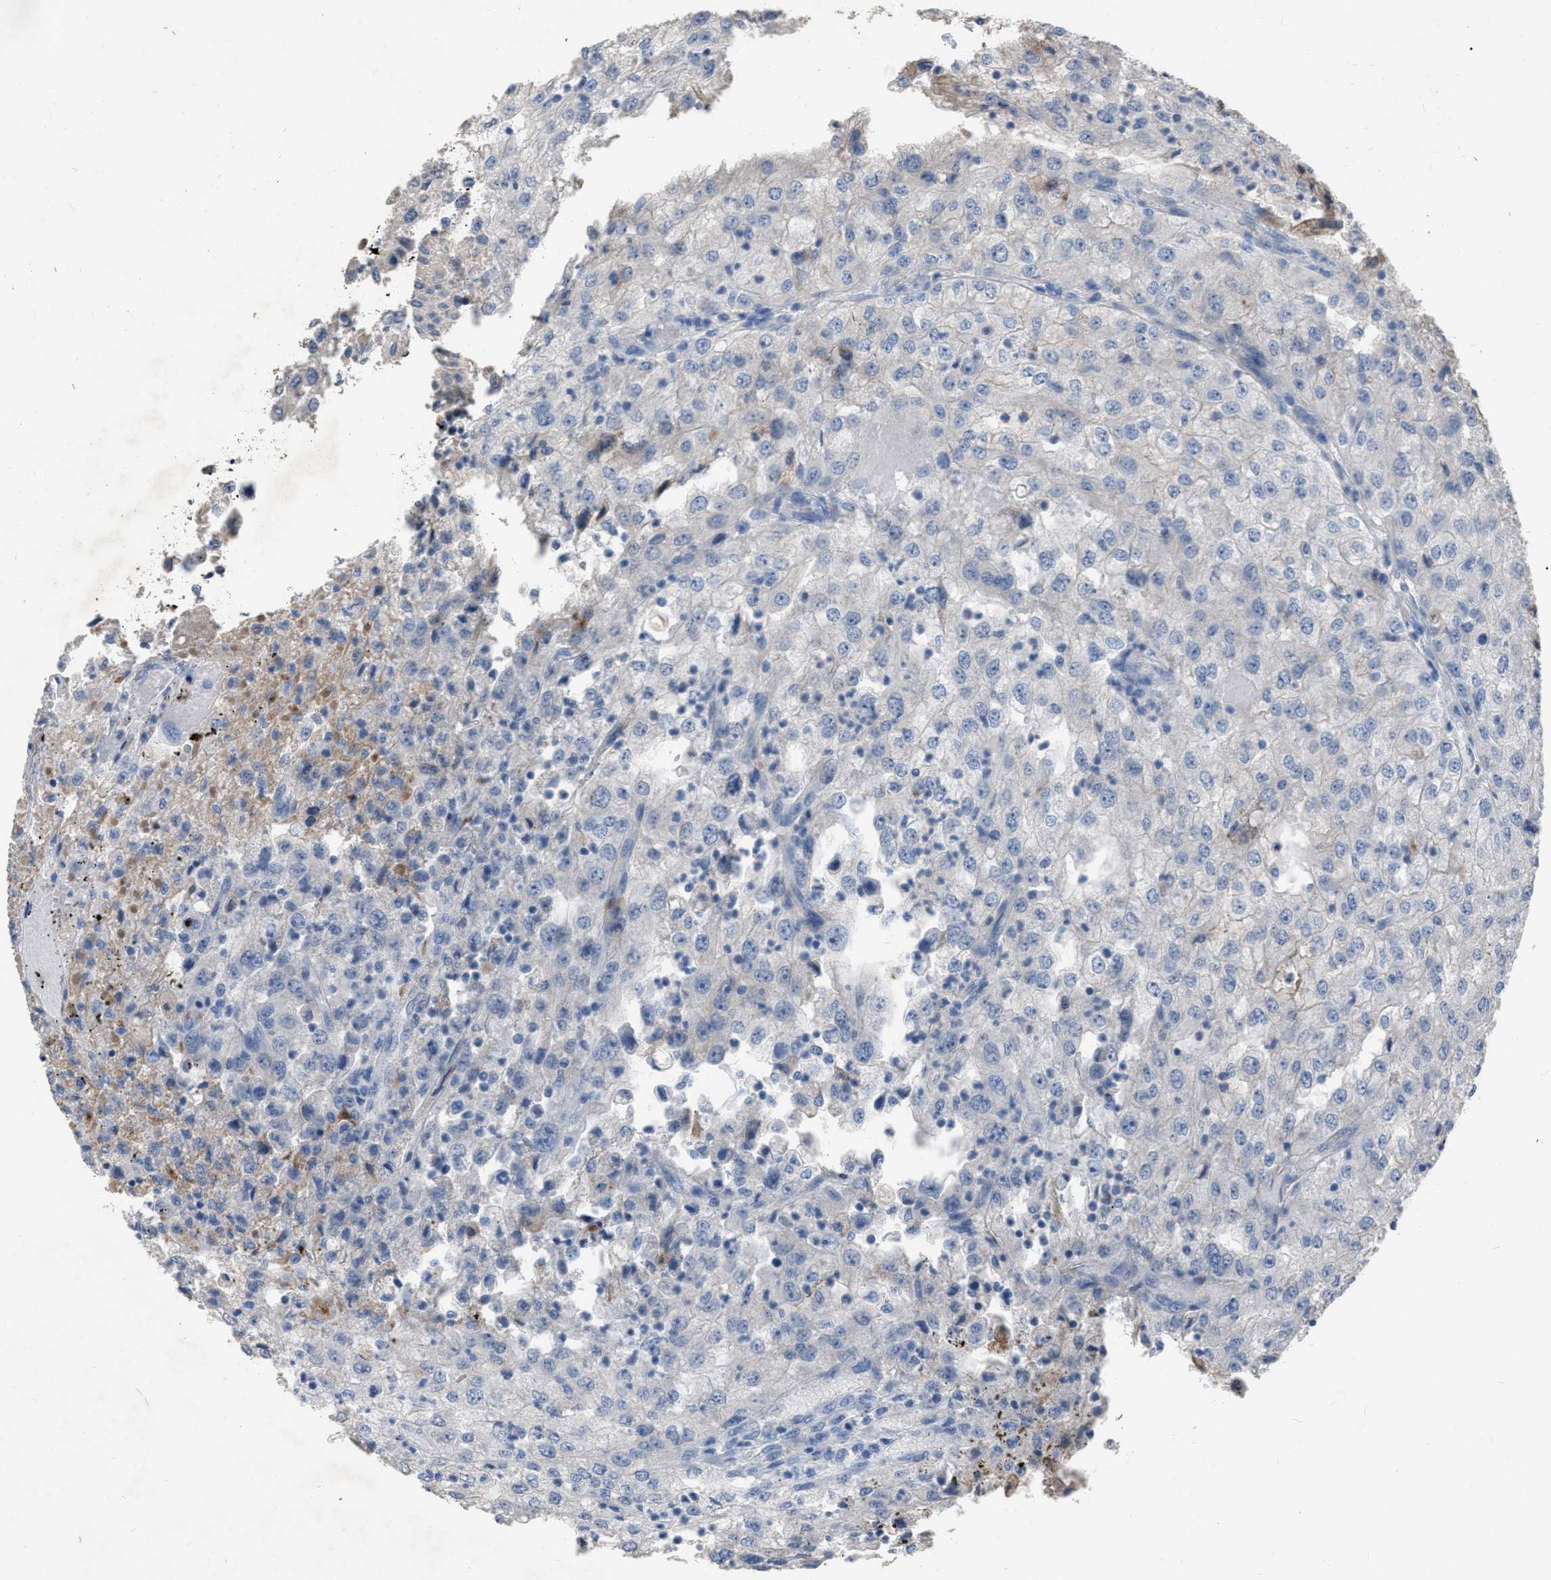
{"staining": {"intensity": "negative", "quantity": "none", "location": "none"}, "tissue": "renal cancer", "cell_type": "Tumor cells", "image_type": "cancer", "snomed": [{"axis": "morphology", "description": "Adenocarcinoma, NOS"}, {"axis": "topography", "description": "Kidney"}], "caption": "There is no significant expression in tumor cells of adenocarcinoma (renal).", "gene": "HABP2", "patient": {"sex": "female", "age": 54}}